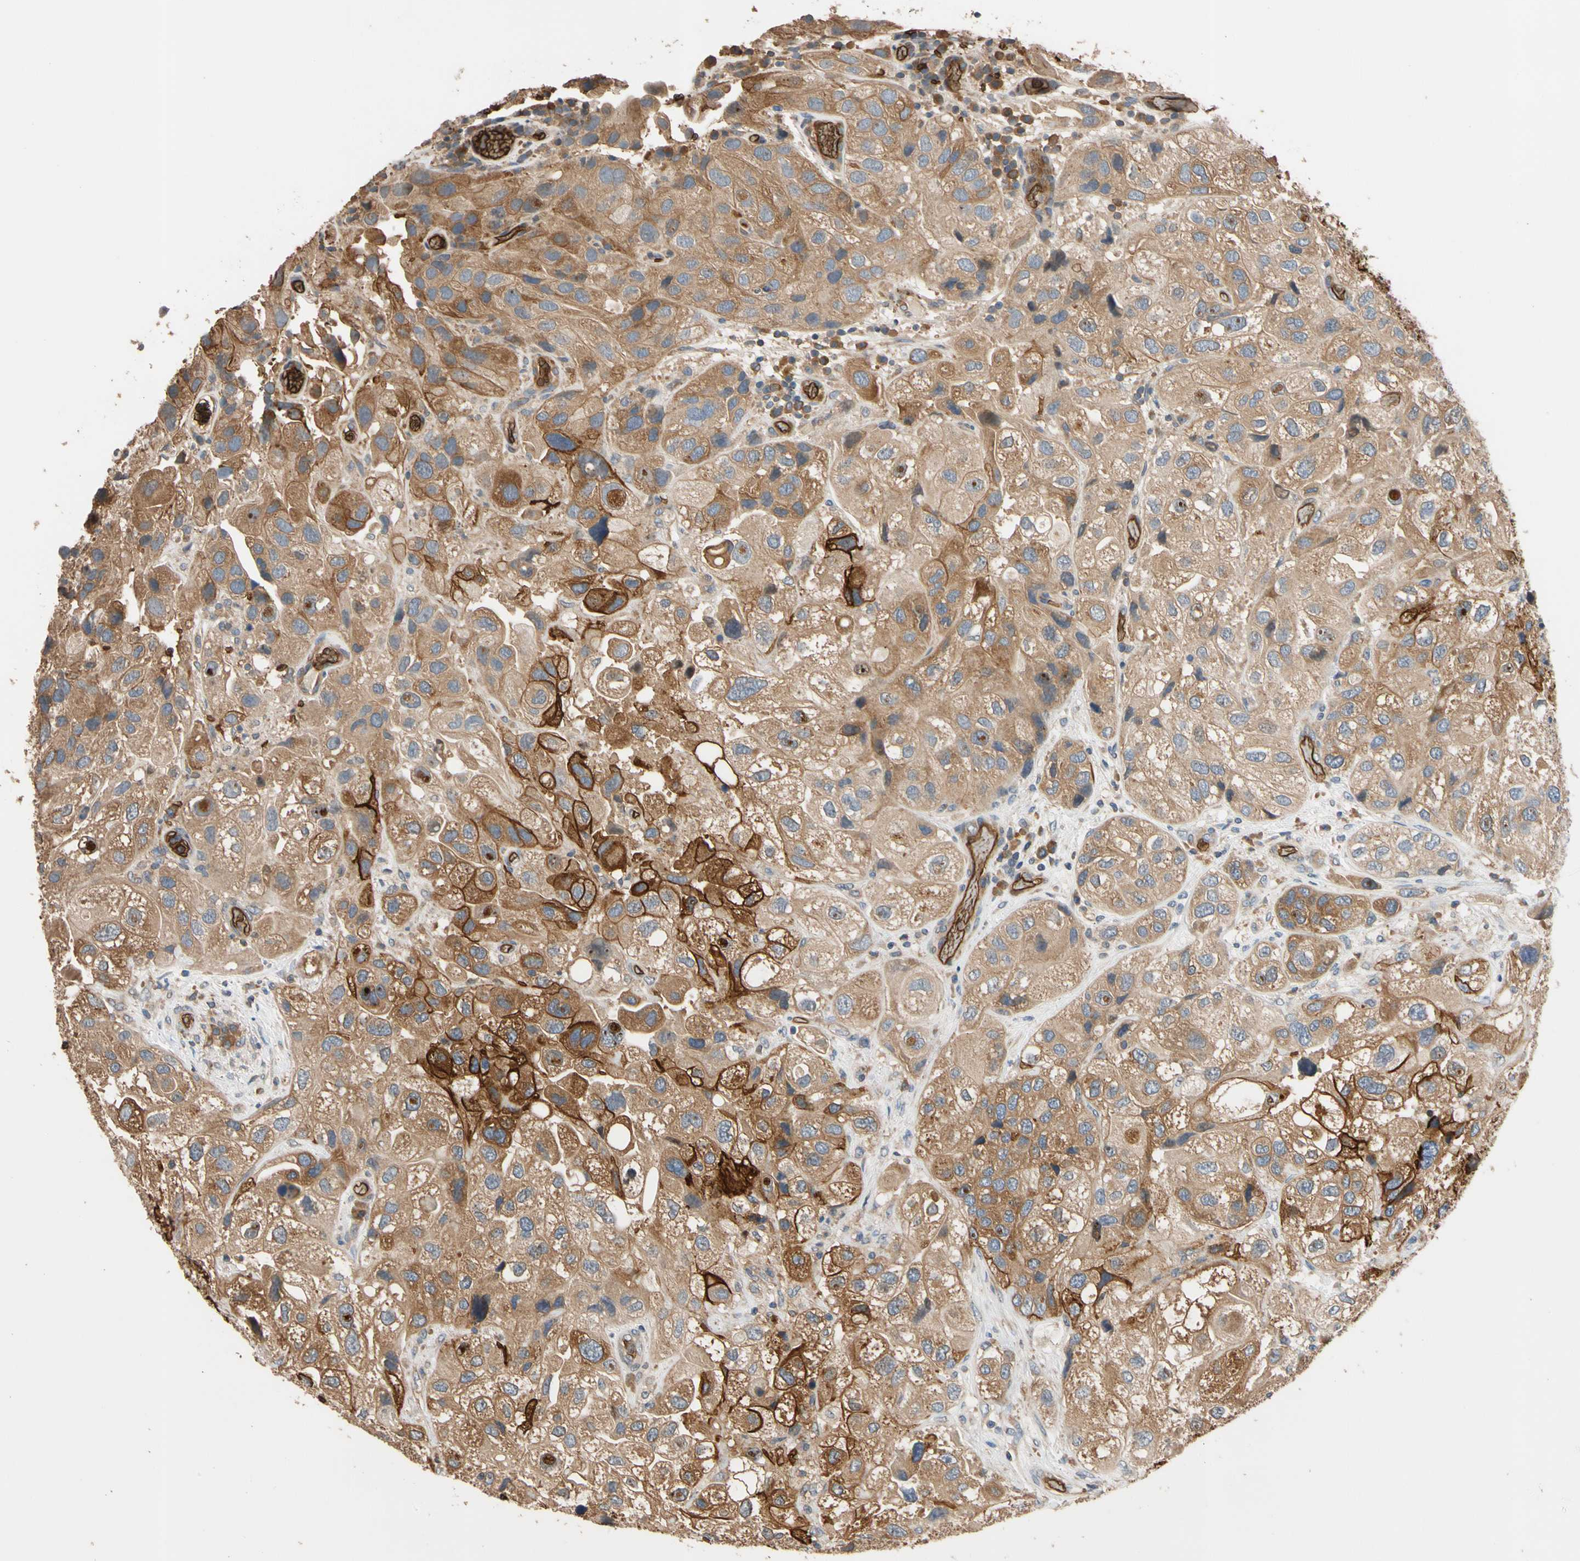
{"staining": {"intensity": "strong", "quantity": ">75%", "location": "cytoplasmic/membranous"}, "tissue": "urothelial cancer", "cell_type": "Tumor cells", "image_type": "cancer", "snomed": [{"axis": "morphology", "description": "Urothelial carcinoma, High grade"}, {"axis": "topography", "description": "Urinary bladder"}], "caption": "Strong cytoplasmic/membranous protein expression is appreciated in approximately >75% of tumor cells in urothelial cancer.", "gene": "RIOK2", "patient": {"sex": "female", "age": 64}}